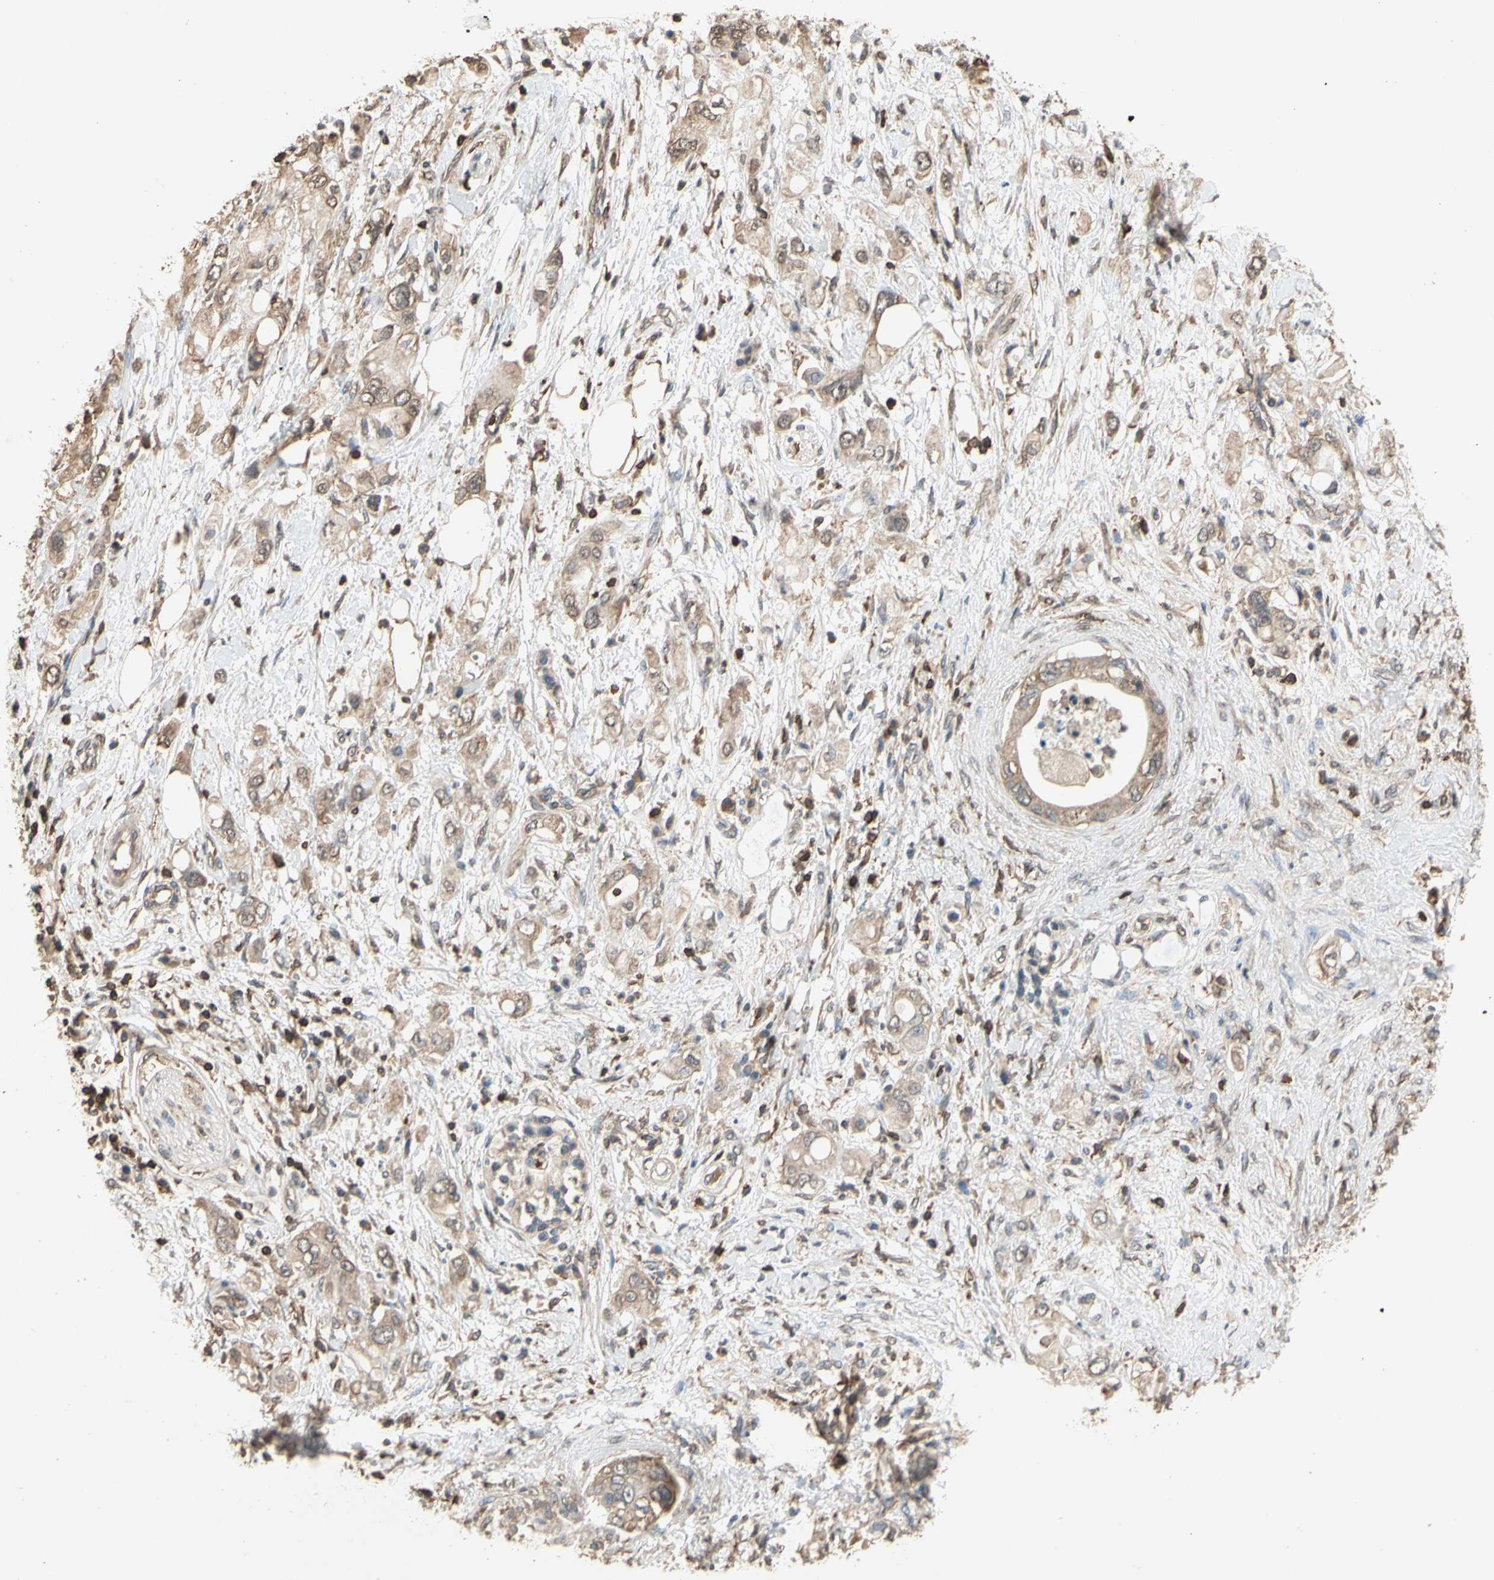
{"staining": {"intensity": "weak", "quantity": ">75%", "location": "cytoplasmic/membranous"}, "tissue": "pancreatic cancer", "cell_type": "Tumor cells", "image_type": "cancer", "snomed": [{"axis": "morphology", "description": "Adenocarcinoma, NOS"}, {"axis": "topography", "description": "Pancreas"}], "caption": "Tumor cells exhibit low levels of weak cytoplasmic/membranous staining in about >75% of cells in human pancreatic adenocarcinoma.", "gene": "MAP3K10", "patient": {"sex": "female", "age": 56}}